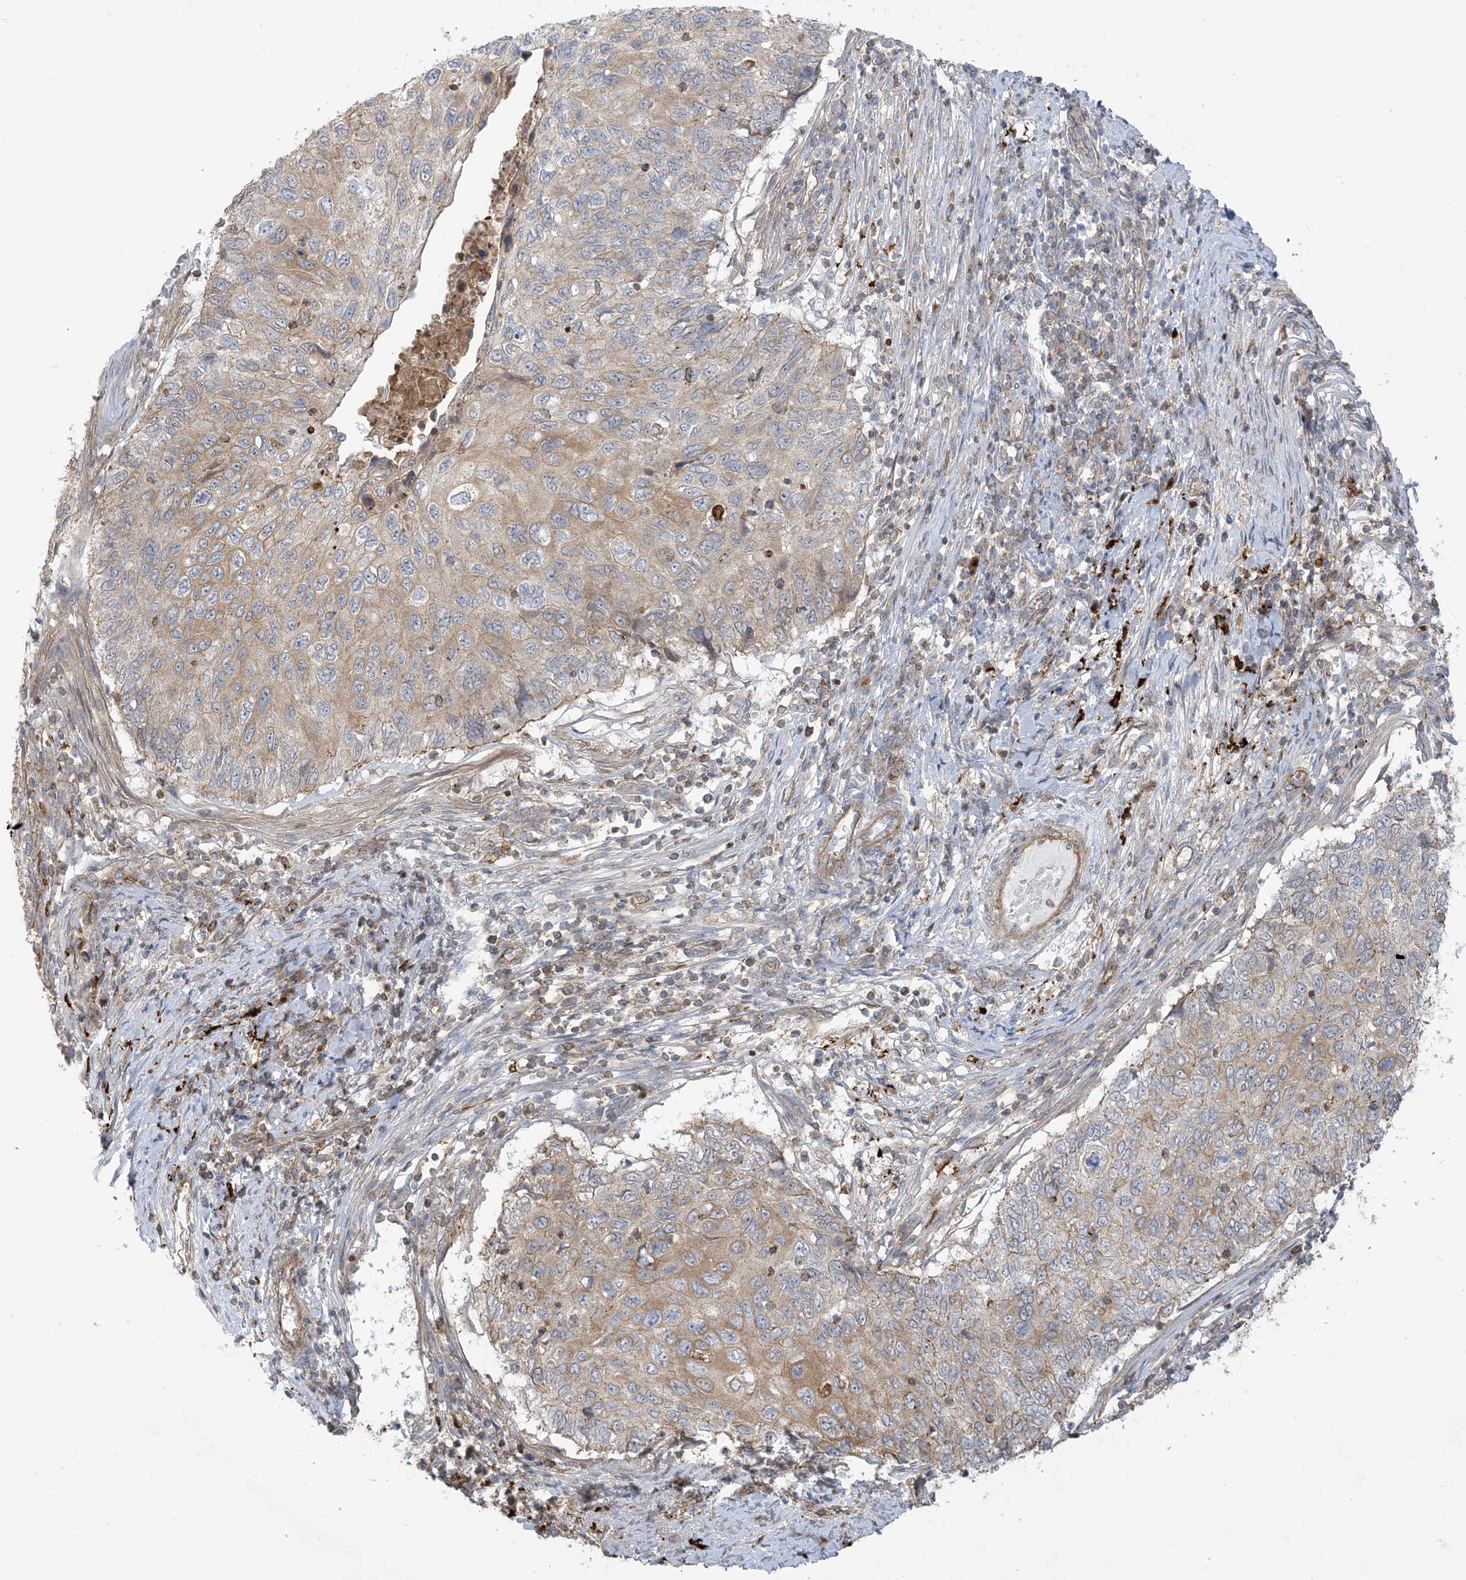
{"staining": {"intensity": "moderate", "quantity": "25%-75%", "location": "cytoplasmic/membranous"}, "tissue": "cervical cancer", "cell_type": "Tumor cells", "image_type": "cancer", "snomed": [{"axis": "morphology", "description": "Squamous cell carcinoma, NOS"}, {"axis": "topography", "description": "Cervix"}], "caption": "The photomicrograph shows staining of cervical cancer (squamous cell carcinoma), revealing moderate cytoplasmic/membranous protein expression (brown color) within tumor cells.", "gene": "ICMT", "patient": {"sex": "female", "age": 70}}